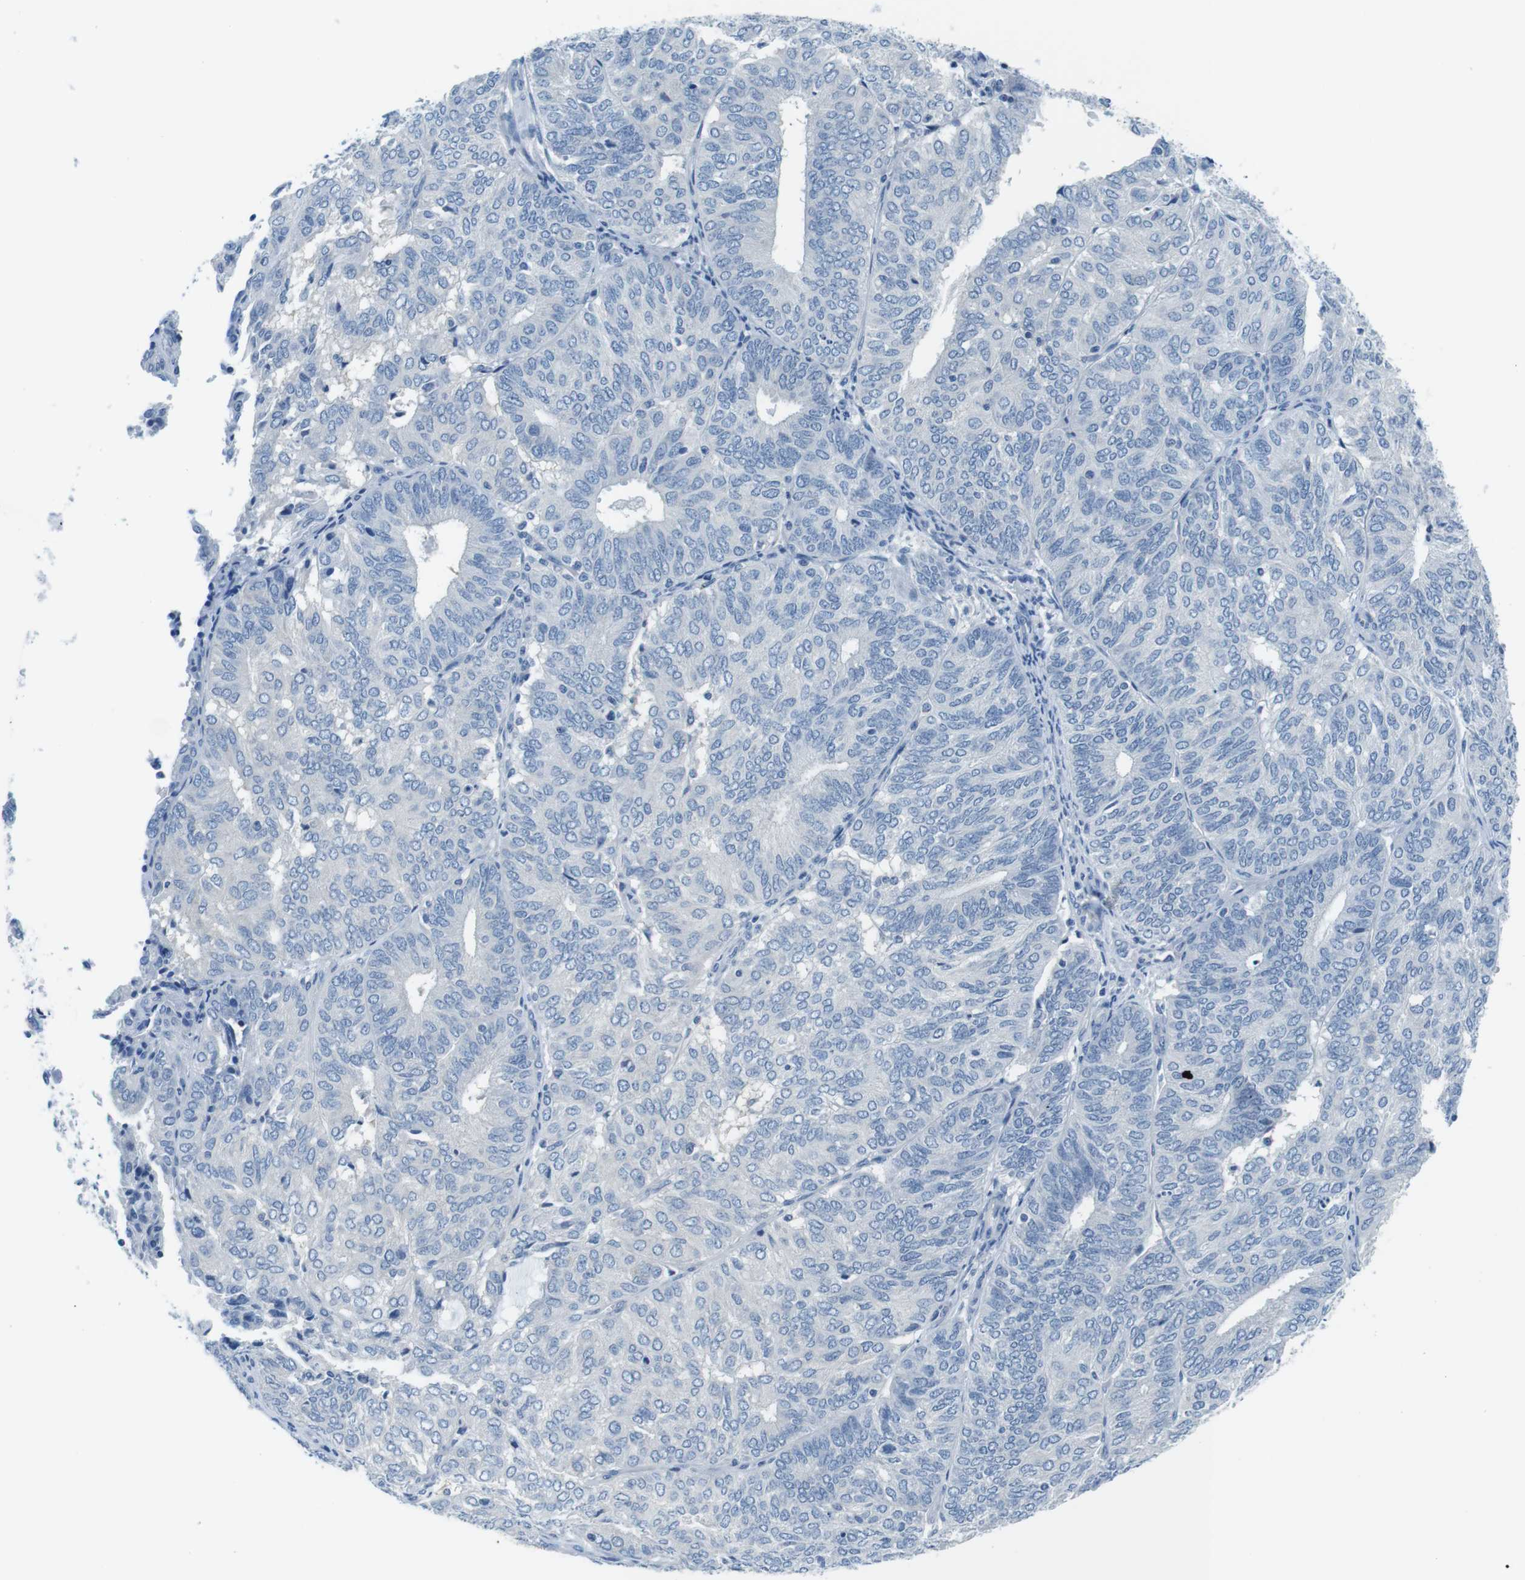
{"staining": {"intensity": "negative", "quantity": "none", "location": "none"}, "tissue": "endometrial cancer", "cell_type": "Tumor cells", "image_type": "cancer", "snomed": [{"axis": "morphology", "description": "Adenocarcinoma, NOS"}, {"axis": "topography", "description": "Uterus"}], "caption": "The photomicrograph exhibits no staining of tumor cells in endometrial cancer (adenocarcinoma).", "gene": "EIF2B5", "patient": {"sex": "female", "age": 60}}